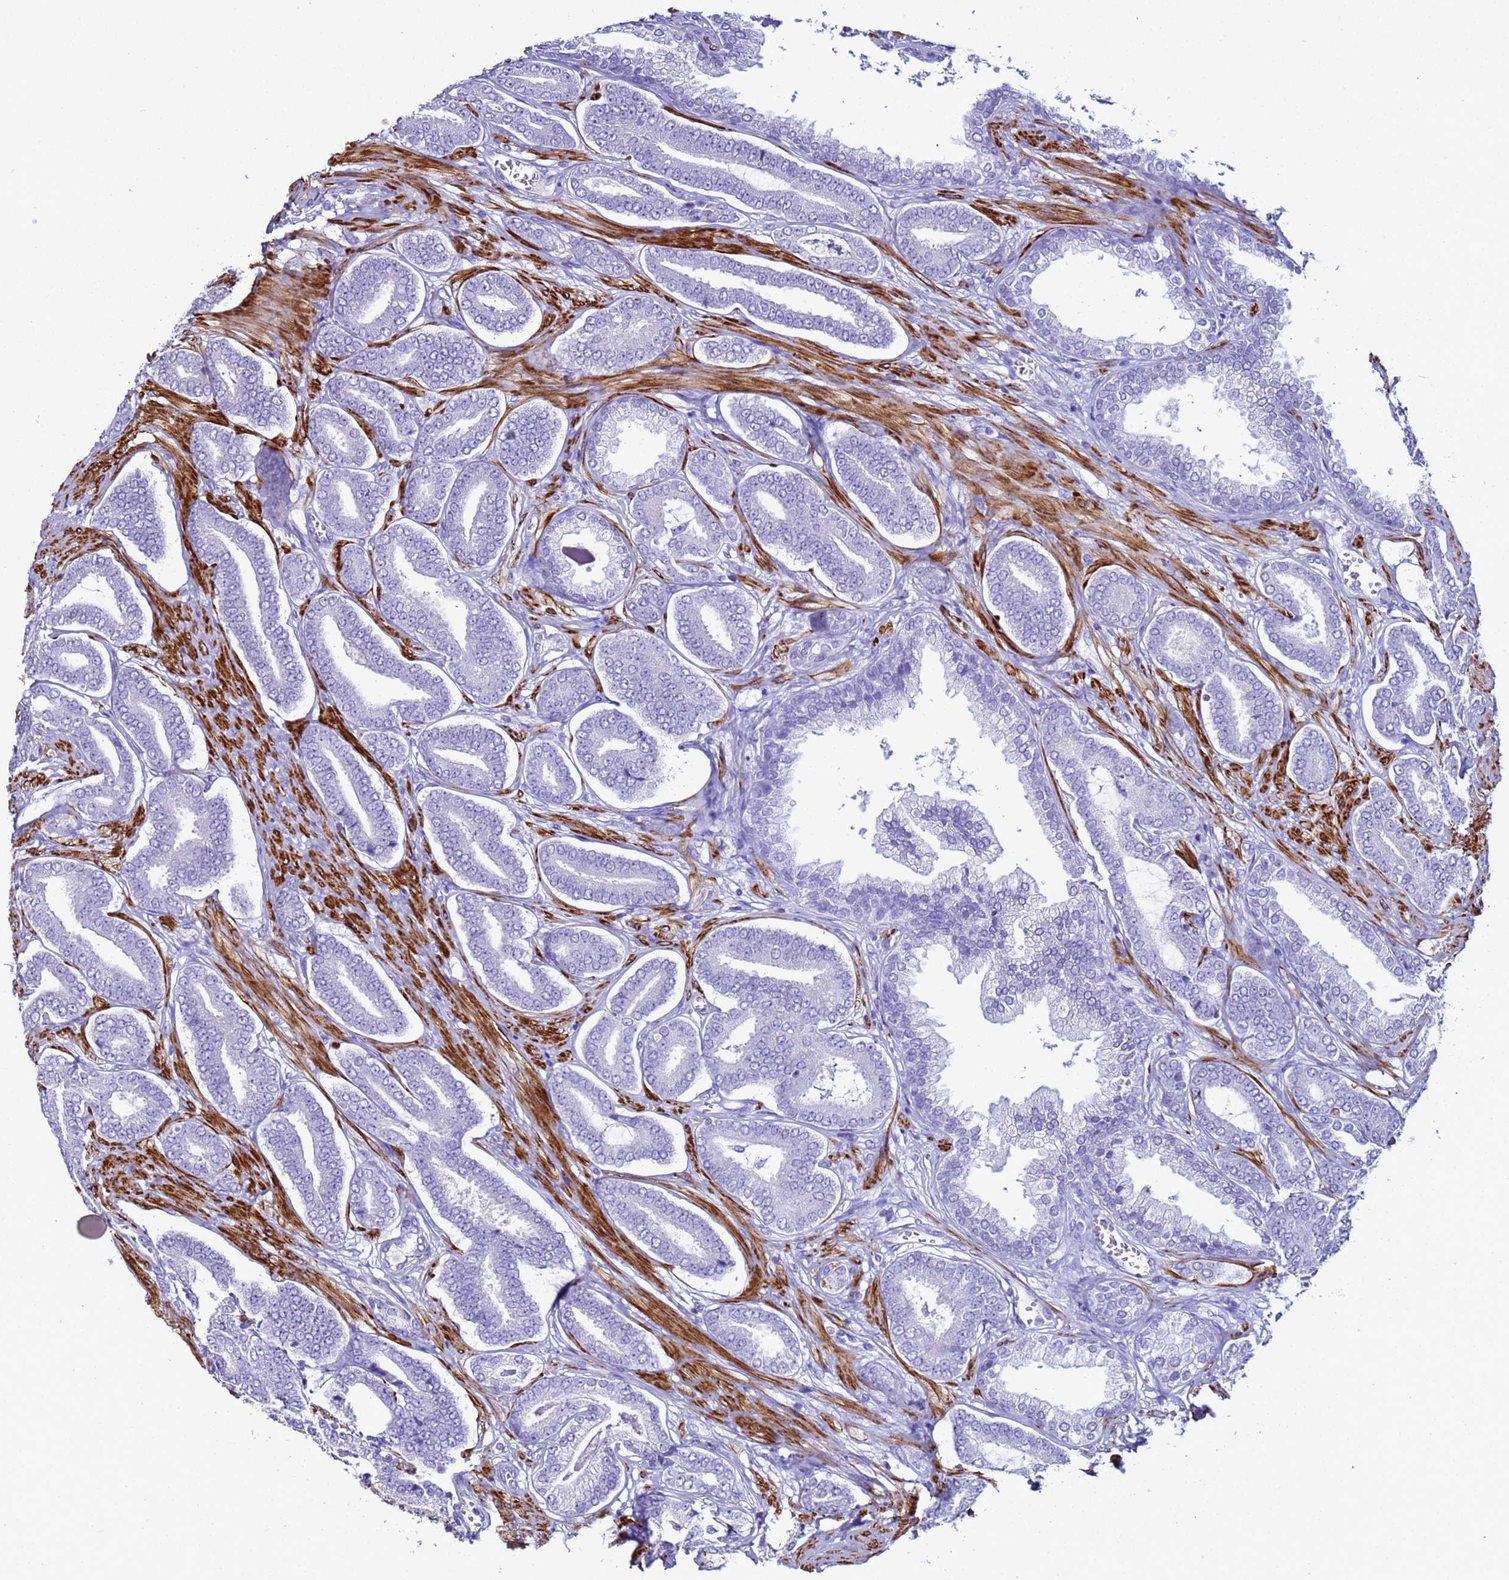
{"staining": {"intensity": "negative", "quantity": "none", "location": "none"}, "tissue": "prostate cancer", "cell_type": "Tumor cells", "image_type": "cancer", "snomed": [{"axis": "morphology", "description": "Adenocarcinoma, NOS"}, {"axis": "topography", "description": "Prostate and seminal vesicle, NOS"}], "caption": "Prostate adenocarcinoma stained for a protein using immunohistochemistry exhibits no expression tumor cells.", "gene": "LCMT1", "patient": {"sex": "male", "age": 76}}